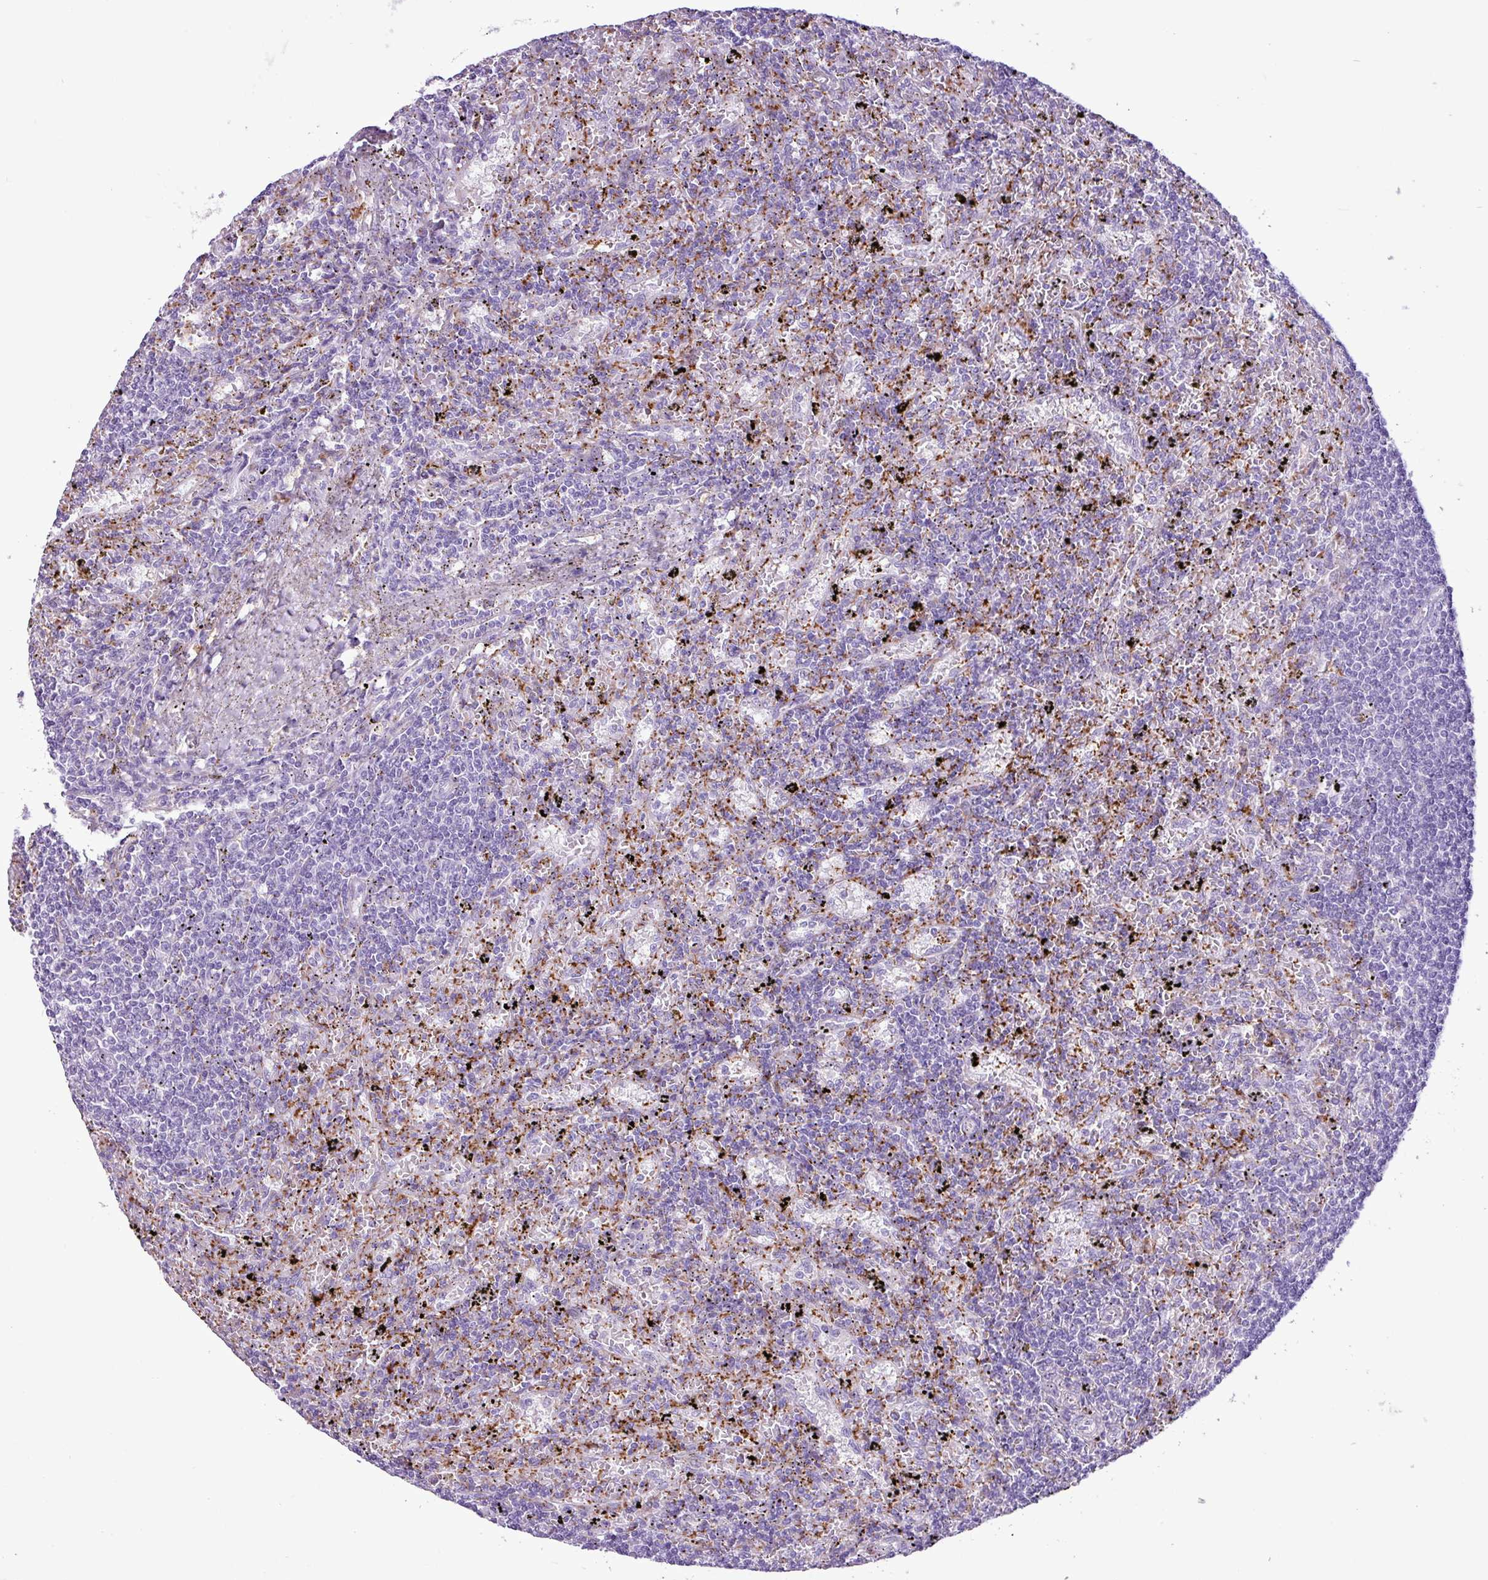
{"staining": {"intensity": "negative", "quantity": "none", "location": "none"}, "tissue": "lymphoma", "cell_type": "Tumor cells", "image_type": "cancer", "snomed": [{"axis": "morphology", "description": "Malignant lymphoma, non-Hodgkin's type, Low grade"}, {"axis": "topography", "description": "Spleen"}], "caption": "This is an immunohistochemistry photomicrograph of human low-grade malignant lymphoma, non-Hodgkin's type. There is no staining in tumor cells.", "gene": "TMEM200C", "patient": {"sex": "male", "age": 76}}